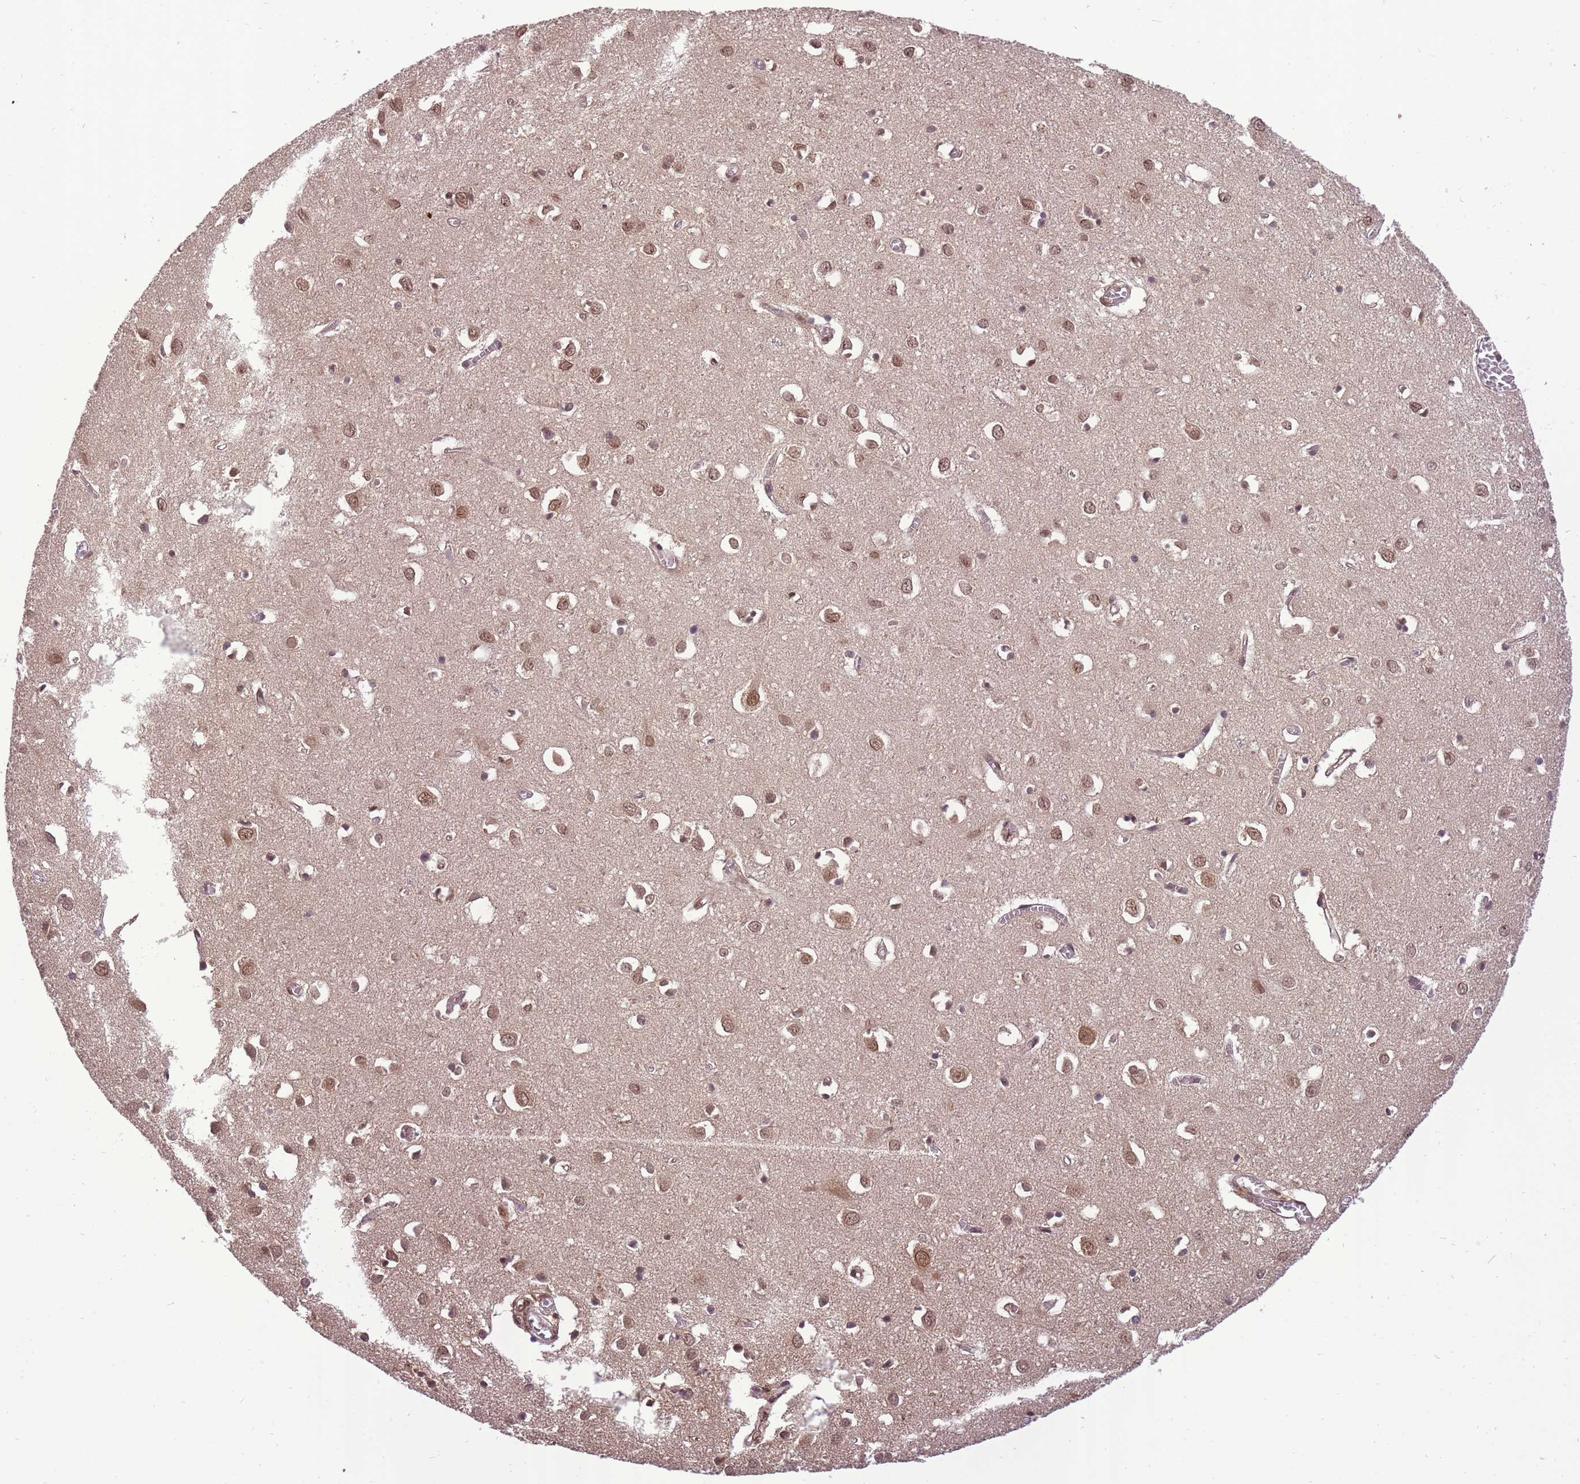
{"staining": {"intensity": "weak", "quantity": "25%-75%", "location": "nuclear"}, "tissue": "cerebral cortex", "cell_type": "Endothelial cells", "image_type": "normal", "snomed": [{"axis": "morphology", "description": "Normal tissue, NOS"}, {"axis": "topography", "description": "Cerebral cortex"}], "caption": "Weak nuclear expression is appreciated in about 25%-75% of endothelial cells in unremarkable cerebral cortex.", "gene": "CDIP1", "patient": {"sex": "female", "age": 64}}